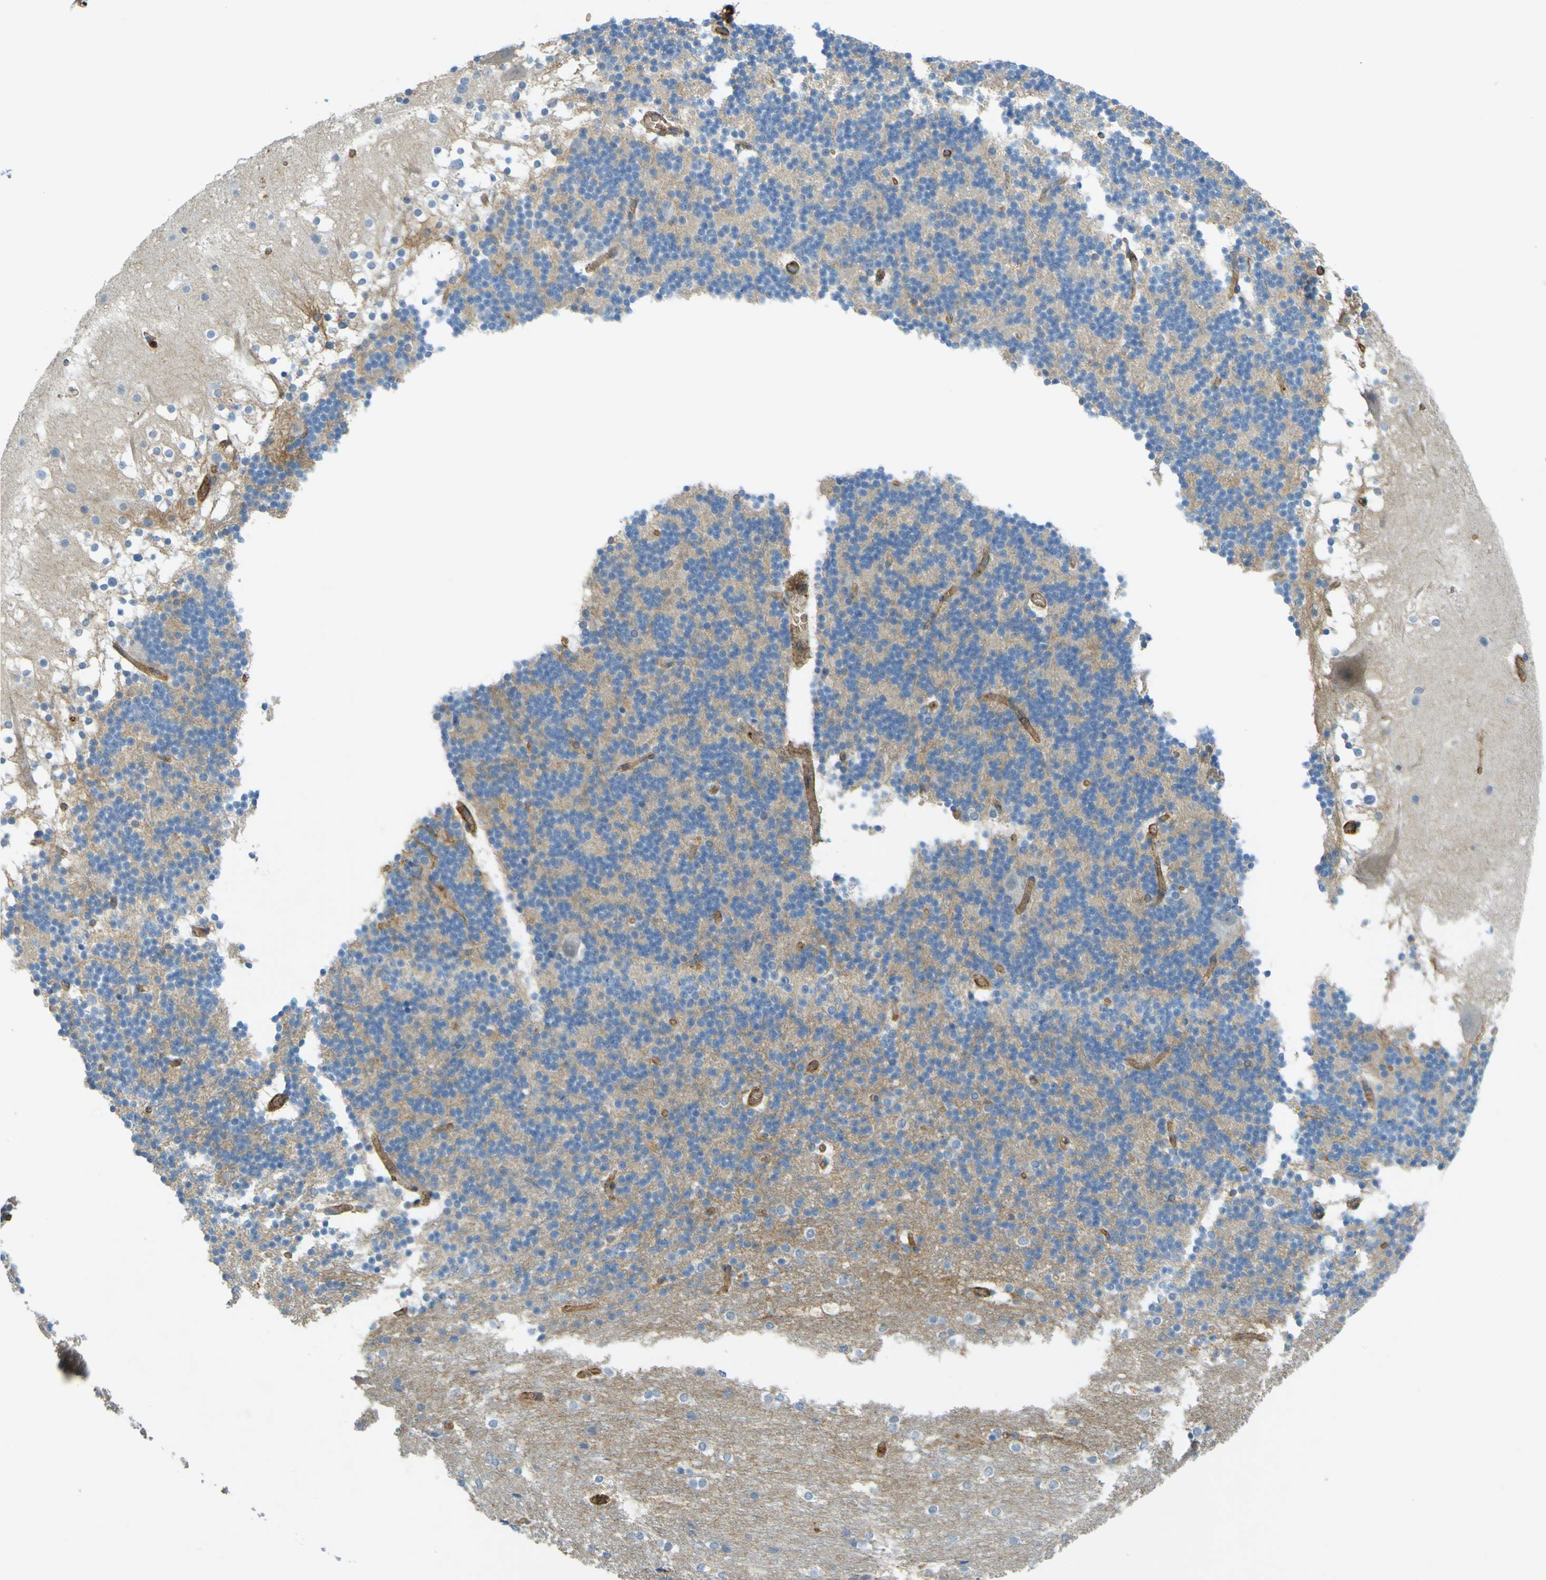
{"staining": {"intensity": "negative", "quantity": "none", "location": "none"}, "tissue": "cerebellum", "cell_type": "Cells in granular layer", "image_type": "normal", "snomed": [{"axis": "morphology", "description": "Normal tissue, NOS"}, {"axis": "topography", "description": "Cerebellum"}], "caption": "High power microscopy image of an immunohistochemistry (IHC) micrograph of unremarkable cerebellum, revealing no significant positivity in cells in granular layer.", "gene": "PLXDC1", "patient": {"sex": "female", "age": 19}}